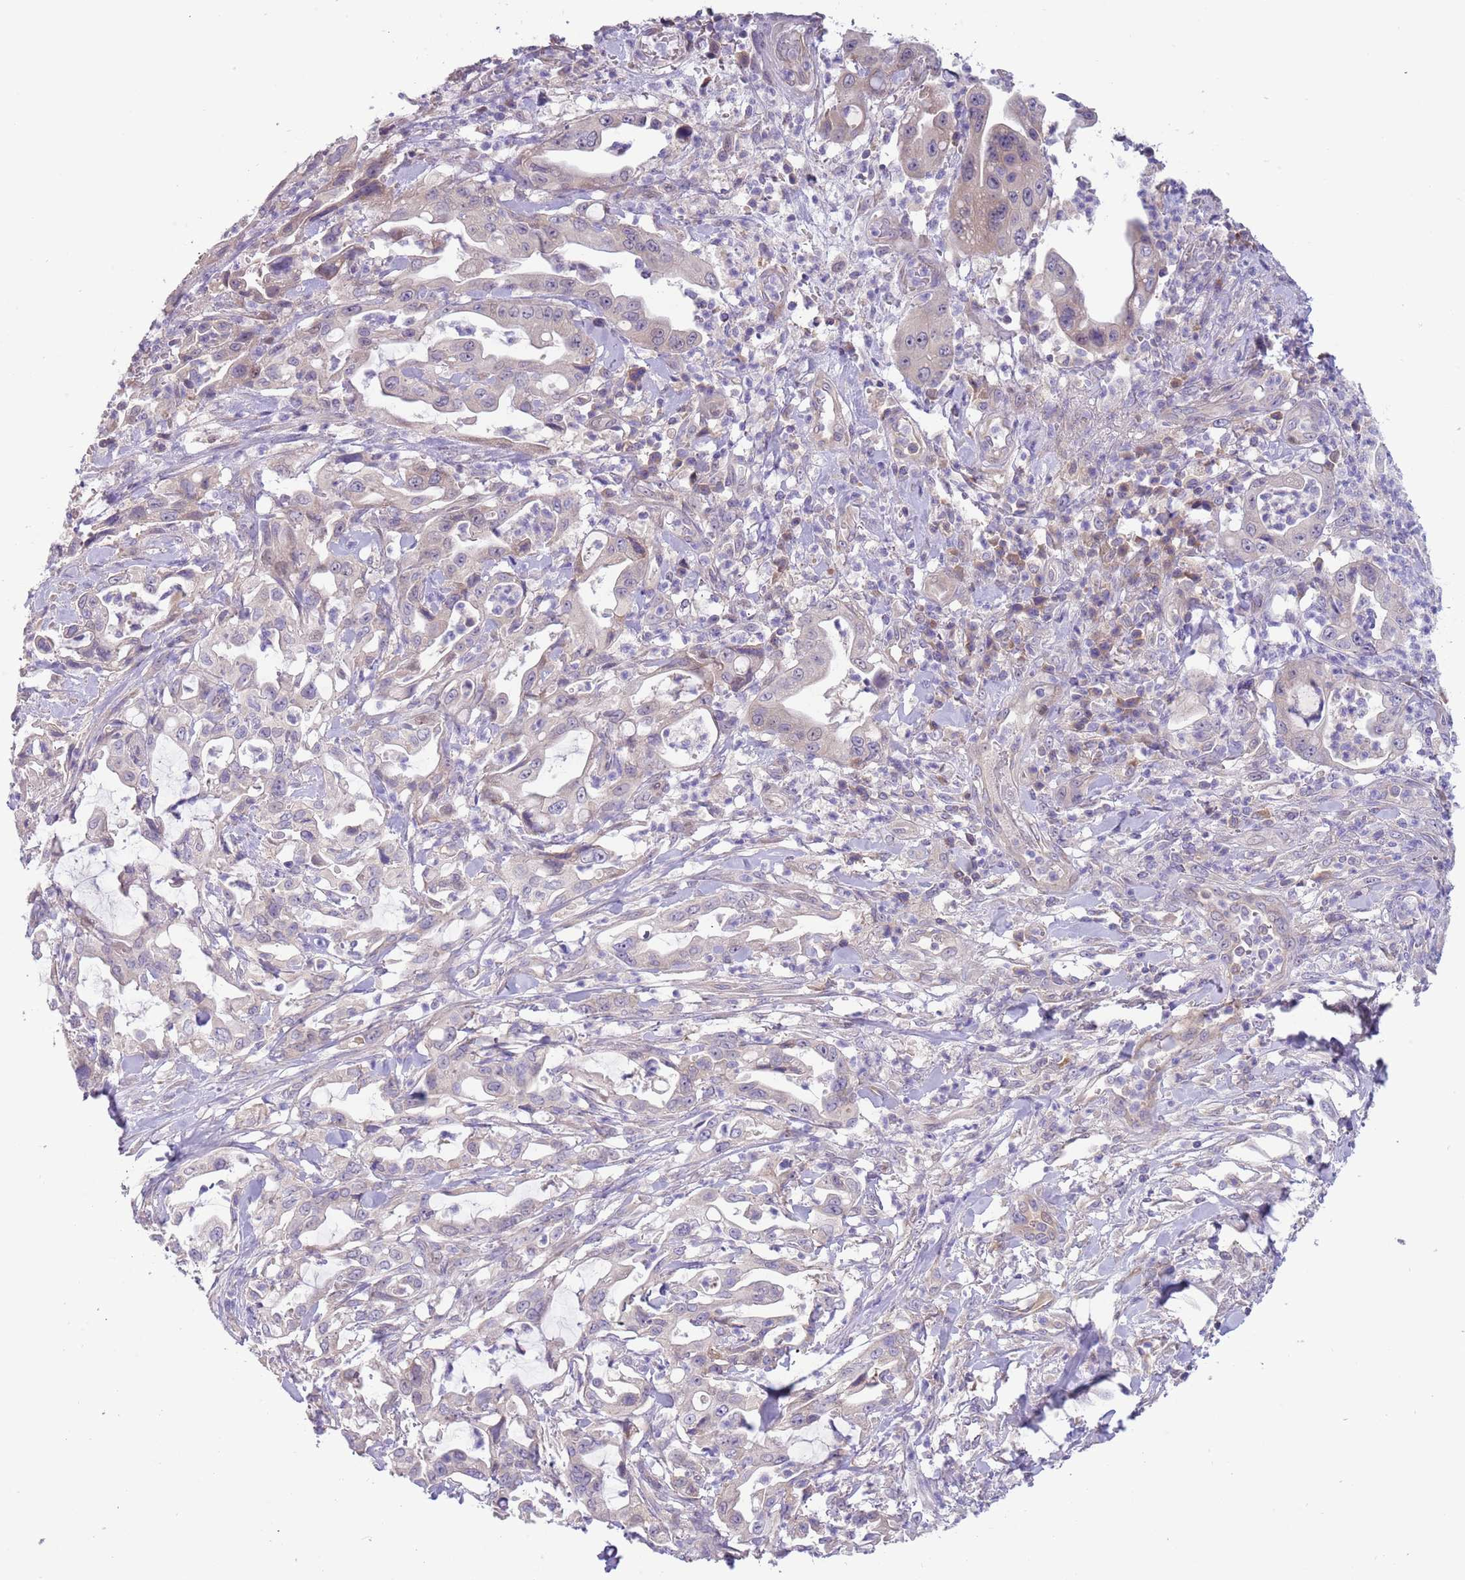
{"staining": {"intensity": "negative", "quantity": "none", "location": "none"}, "tissue": "pancreatic cancer", "cell_type": "Tumor cells", "image_type": "cancer", "snomed": [{"axis": "morphology", "description": "Adenocarcinoma, NOS"}, {"axis": "topography", "description": "Pancreas"}], "caption": "IHC histopathology image of neoplastic tissue: pancreatic cancer (adenocarcinoma) stained with DAB (3,3'-diaminobenzidine) displays no significant protein staining in tumor cells.", "gene": "CABYR", "patient": {"sex": "female", "age": 61}}